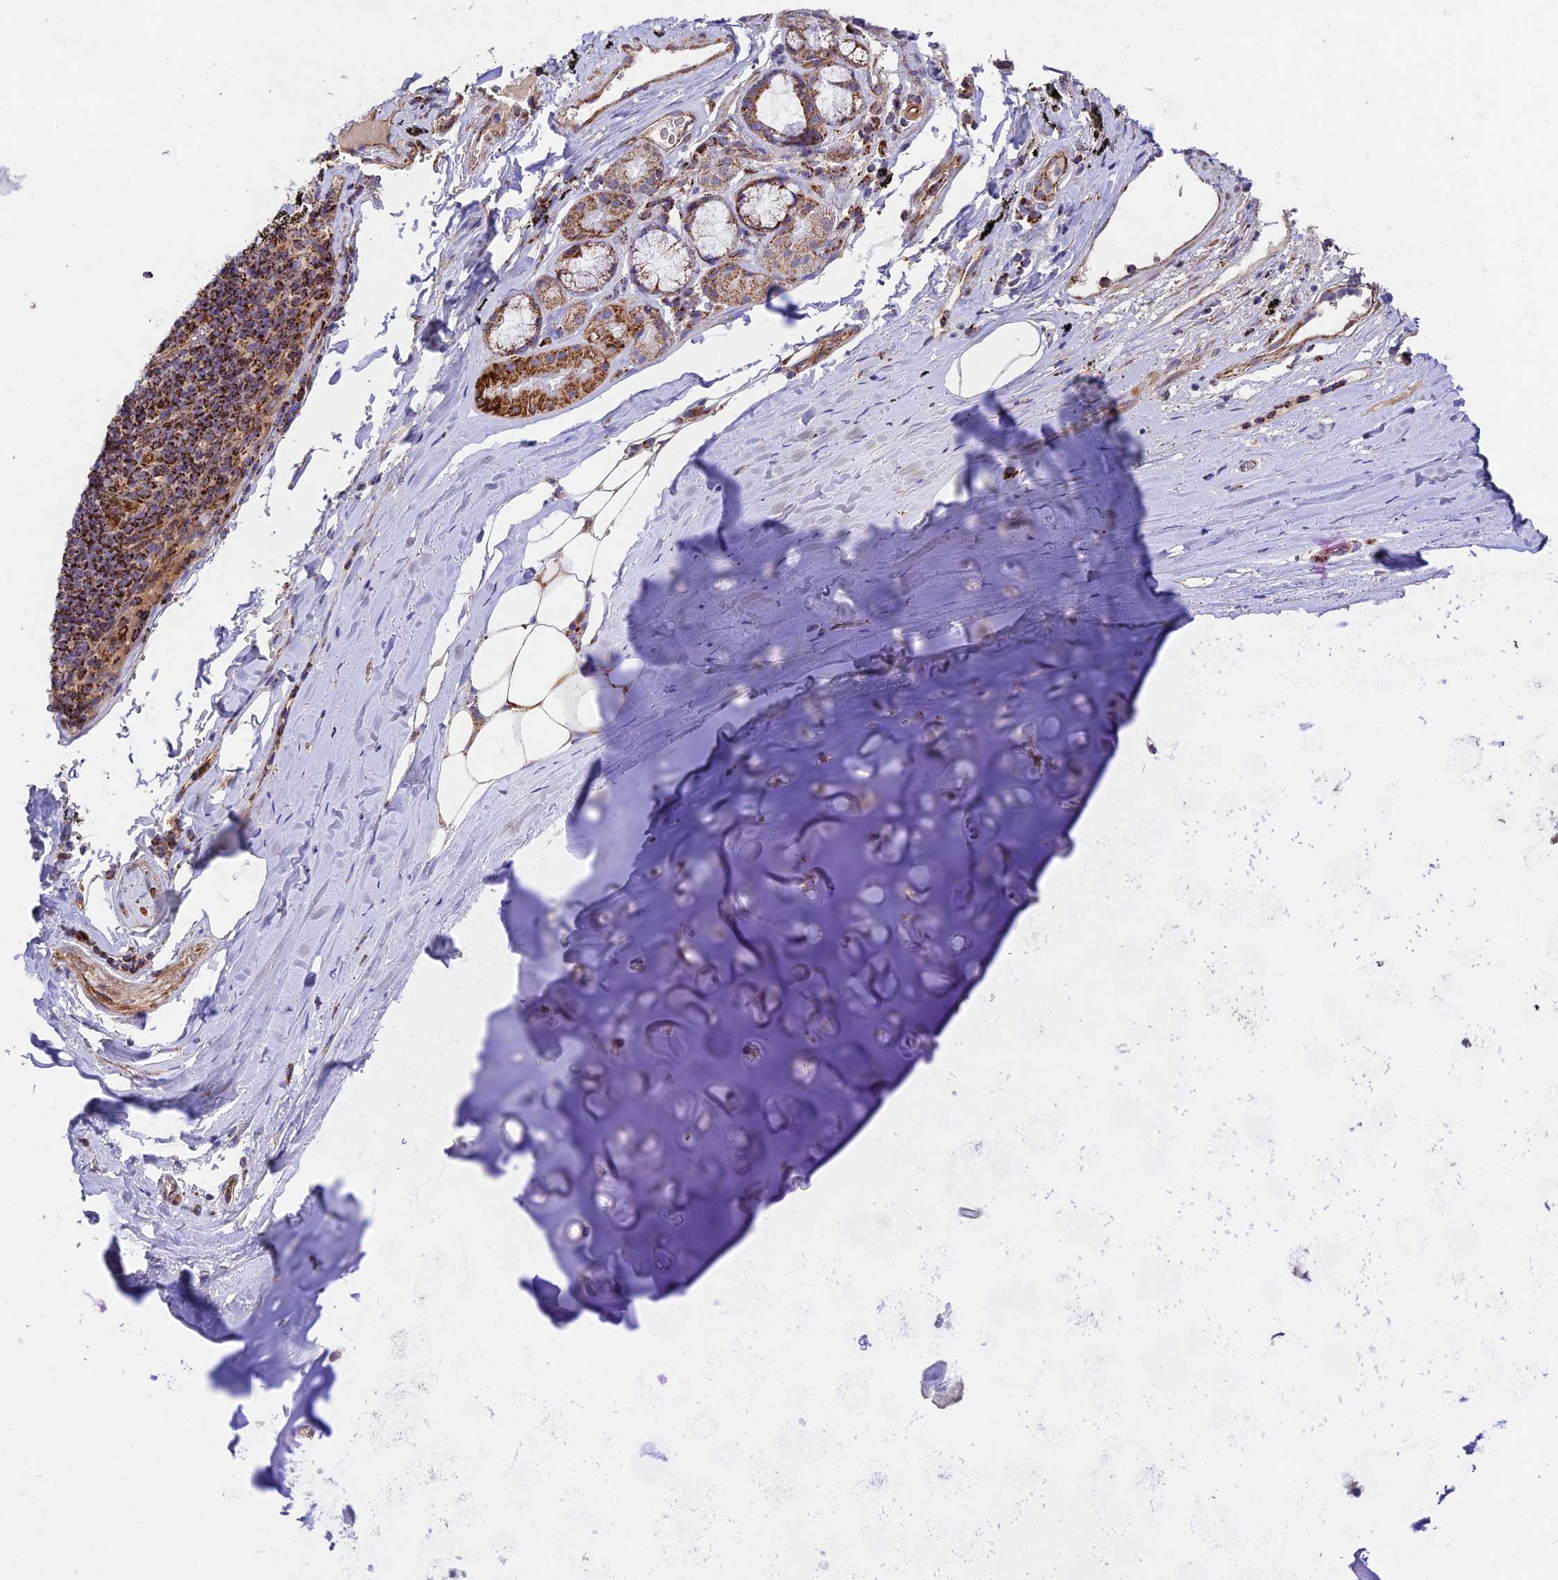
{"staining": {"intensity": "moderate", "quantity": ">75%", "location": "cytoplasmic/membranous"}, "tissue": "adipose tissue", "cell_type": "Adipocytes", "image_type": "normal", "snomed": [{"axis": "morphology", "description": "Normal tissue, NOS"}, {"axis": "topography", "description": "Lymph node"}, {"axis": "topography", "description": "Bronchus"}], "caption": "This micrograph reveals unremarkable adipose tissue stained with immunohistochemistry to label a protein in brown. The cytoplasmic/membranous of adipocytes show moderate positivity for the protein. Nuclei are counter-stained blue.", "gene": "KHDC3L", "patient": {"sex": "male", "age": 63}}